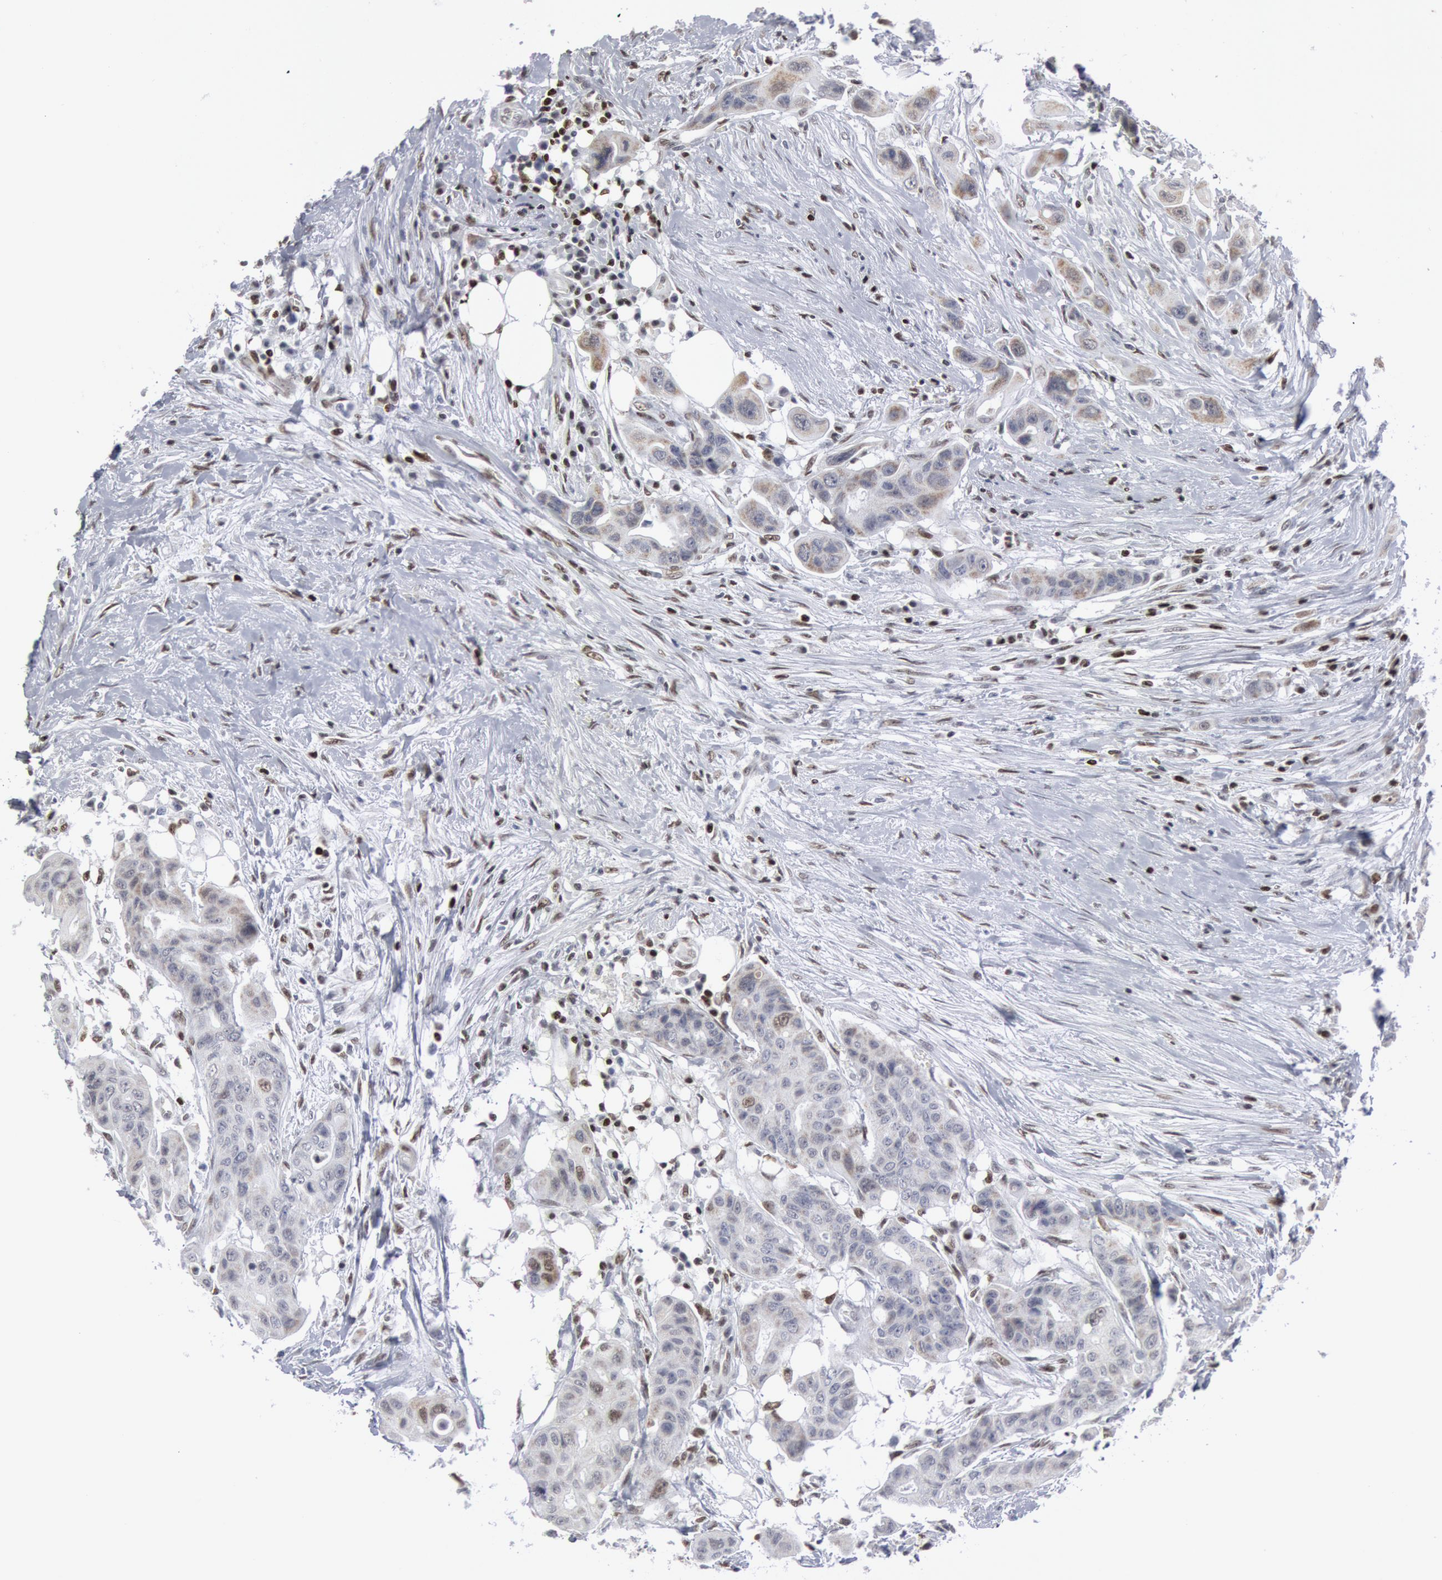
{"staining": {"intensity": "weak", "quantity": "<25%", "location": "nuclear"}, "tissue": "colorectal cancer", "cell_type": "Tumor cells", "image_type": "cancer", "snomed": [{"axis": "morphology", "description": "Adenocarcinoma, NOS"}, {"axis": "topography", "description": "Colon"}], "caption": "Protein analysis of adenocarcinoma (colorectal) shows no significant expression in tumor cells.", "gene": "MECP2", "patient": {"sex": "female", "age": 70}}